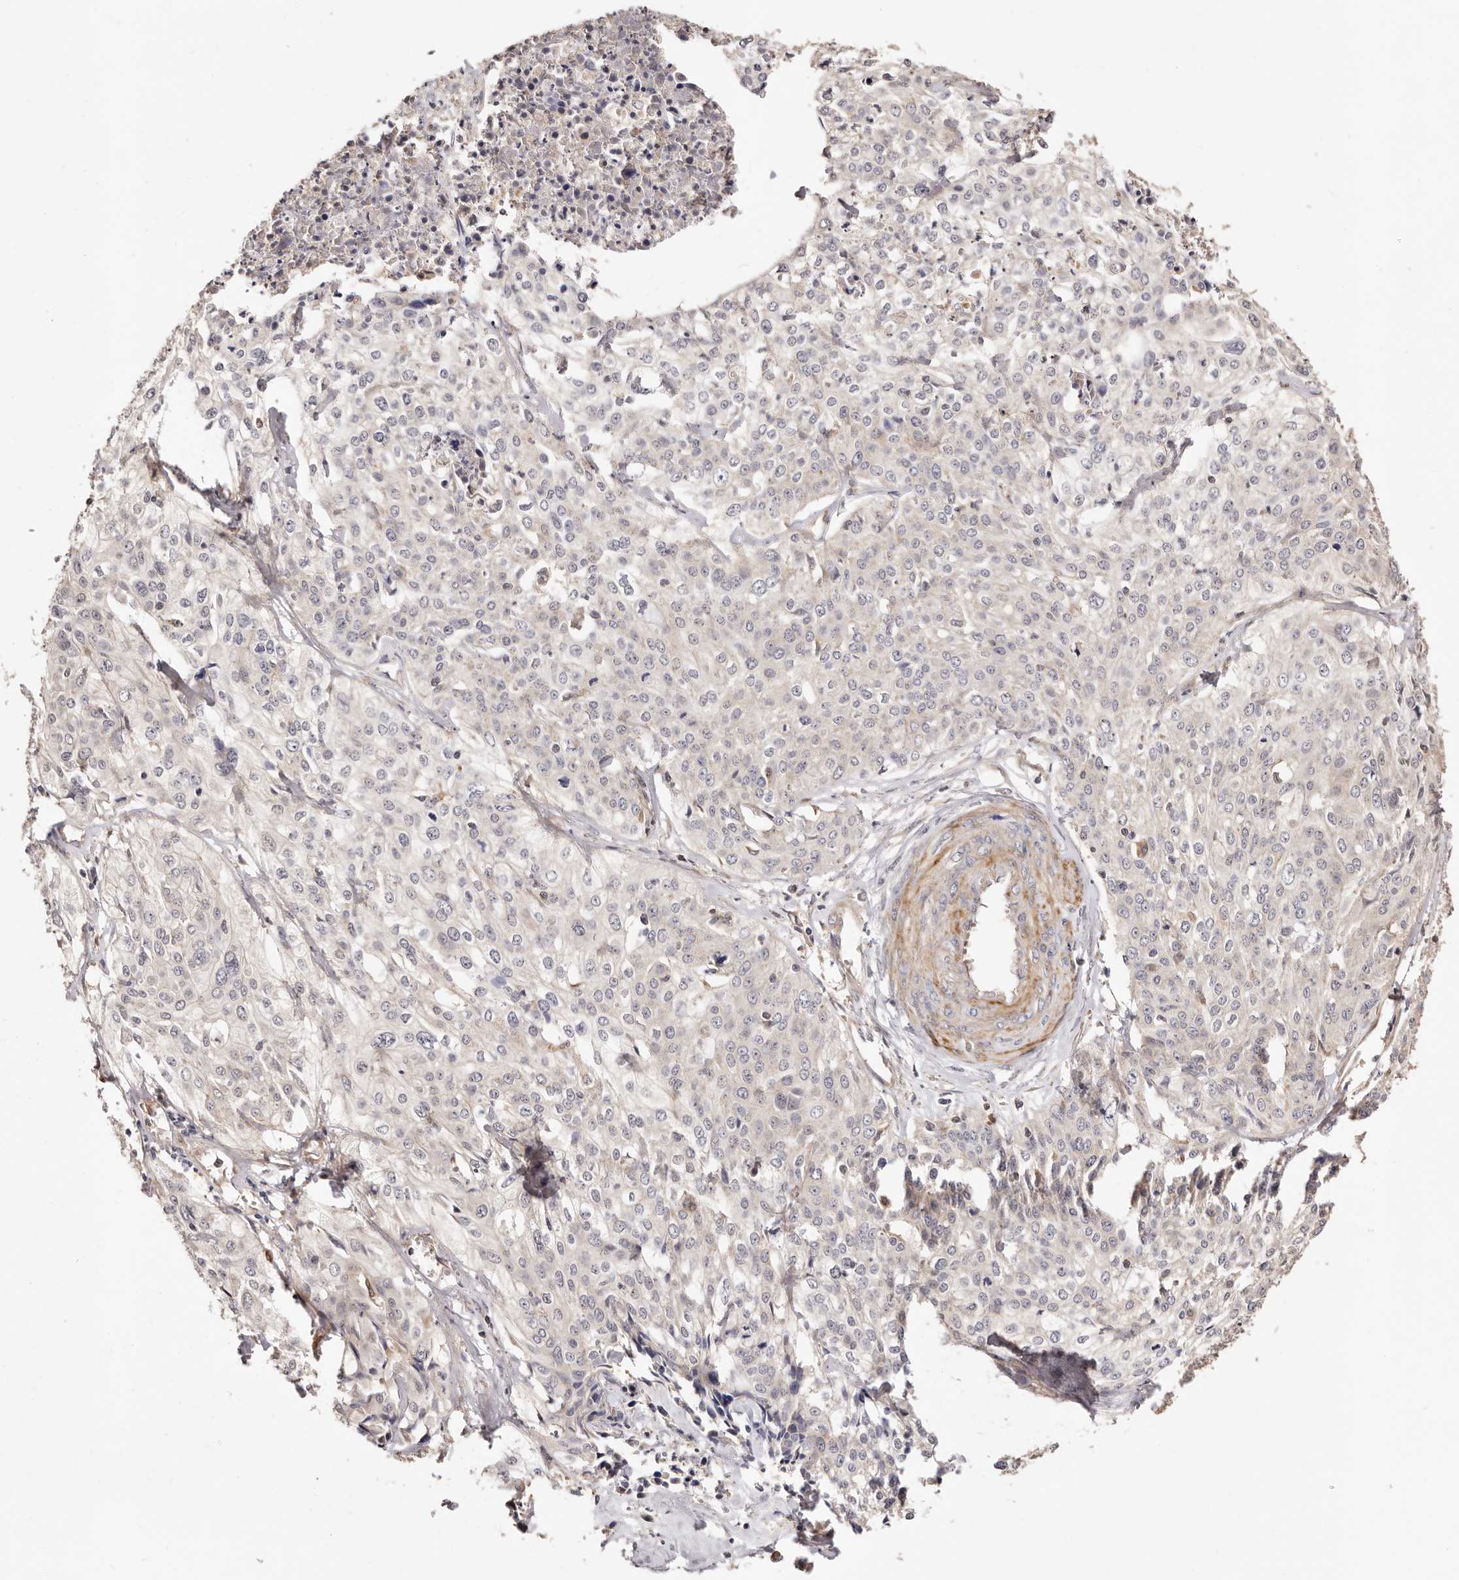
{"staining": {"intensity": "negative", "quantity": "none", "location": "none"}, "tissue": "cervical cancer", "cell_type": "Tumor cells", "image_type": "cancer", "snomed": [{"axis": "morphology", "description": "Squamous cell carcinoma, NOS"}, {"axis": "topography", "description": "Cervix"}], "caption": "IHC micrograph of cervical cancer (squamous cell carcinoma) stained for a protein (brown), which displays no expression in tumor cells. (IHC, brightfield microscopy, high magnification).", "gene": "MAPK1", "patient": {"sex": "female", "age": 31}}